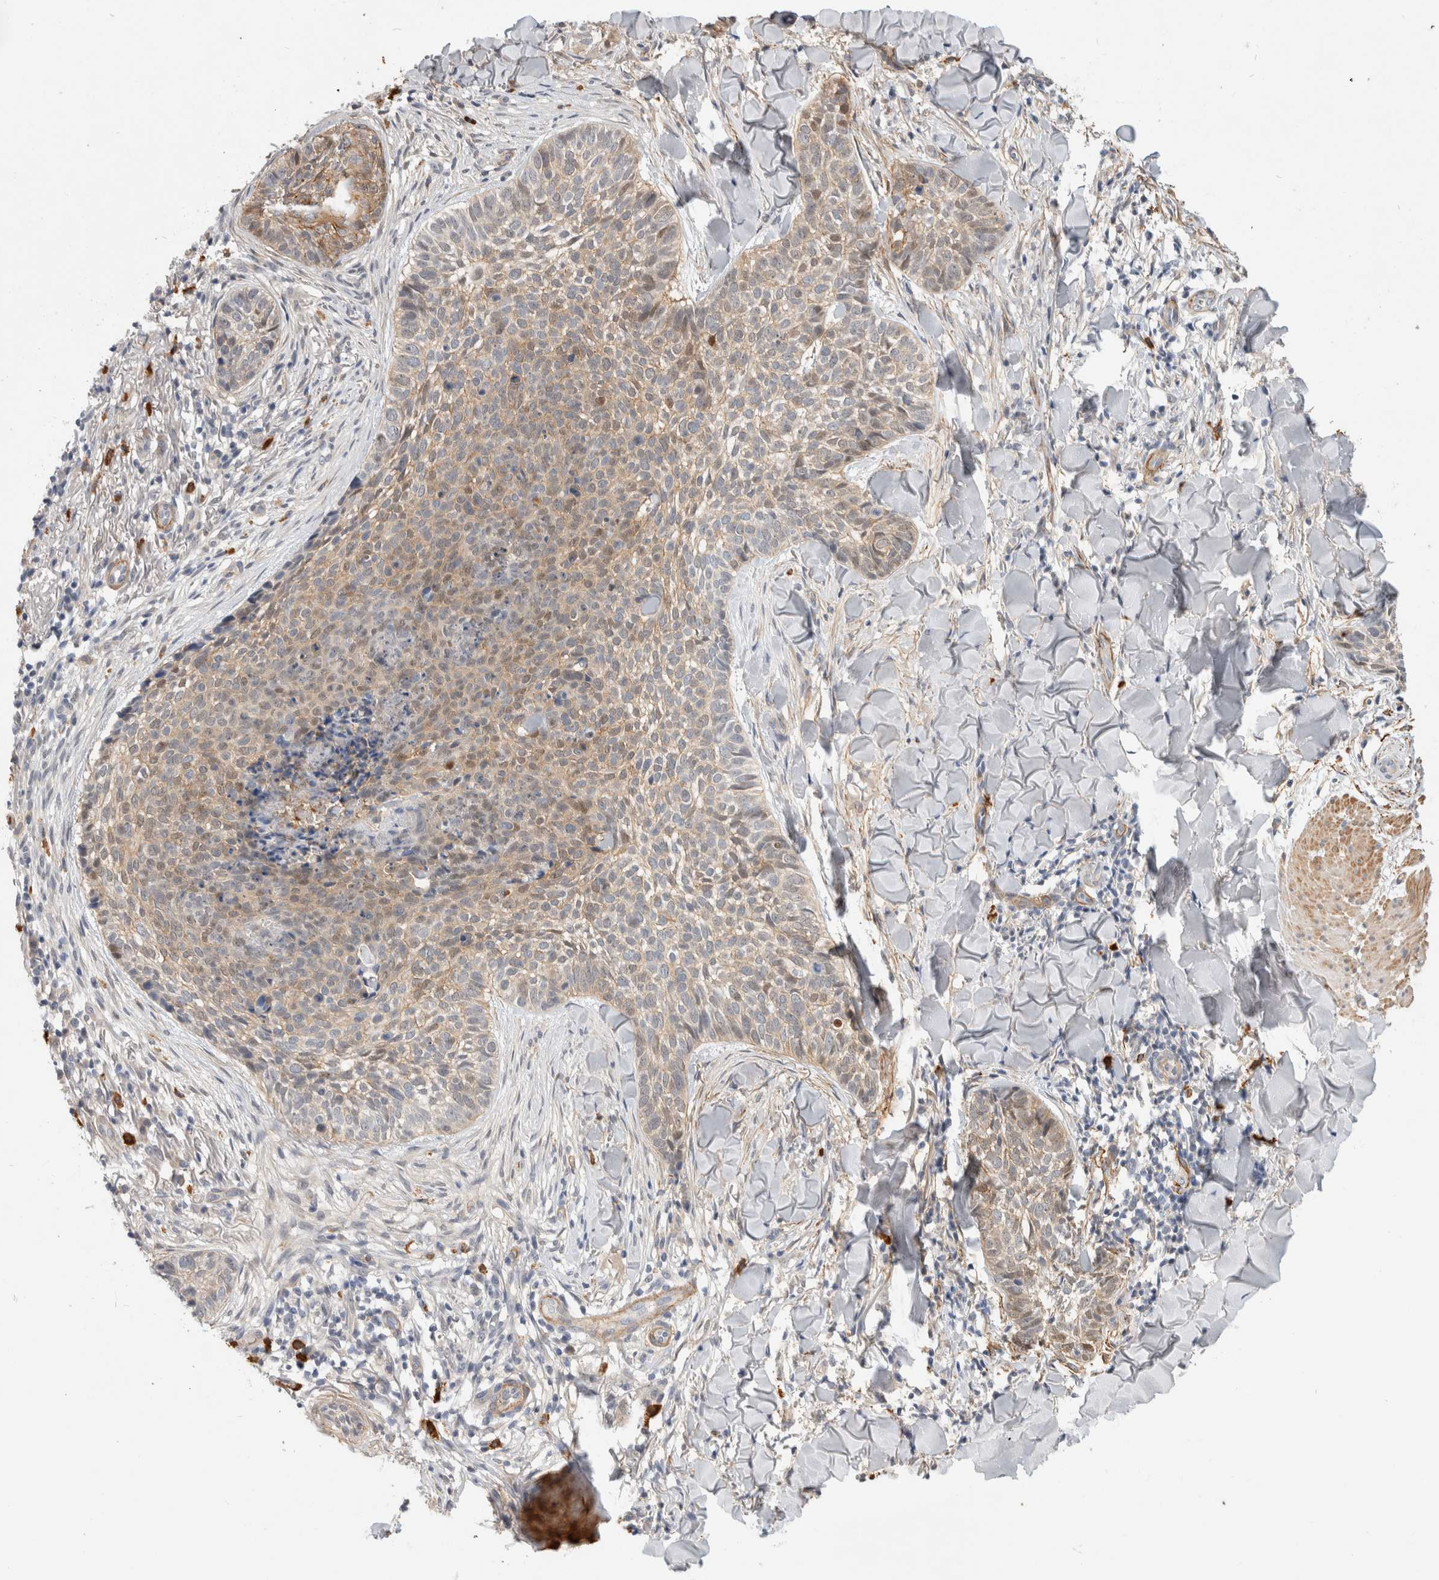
{"staining": {"intensity": "weak", "quantity": "25%-75%", "location": "cytoplasmic/membranous,nuclear"}, "tissue": "skin cancer", "cell_type": "Tumor cells", "image_type": "cancer", "snomed": [{"axis": "morphology", "description": "Normal tissue, NOS"}, {"axis": "morphology", "description": "Basal cell carcinoma"}, {"axis": "topography", "description": "Skin"}], "caption": "IHC image of neoplastic tissue: skin cancer stained using IHC shows low levels of weak protein expression localized specifically in the cytoplasmic/membranous and nuclear of tumor cells, appearing as a cytoplasmic/membranous and nuclear brown color.", "gene": "PGM1", "patient": {"sex": "male", "age": 67}}